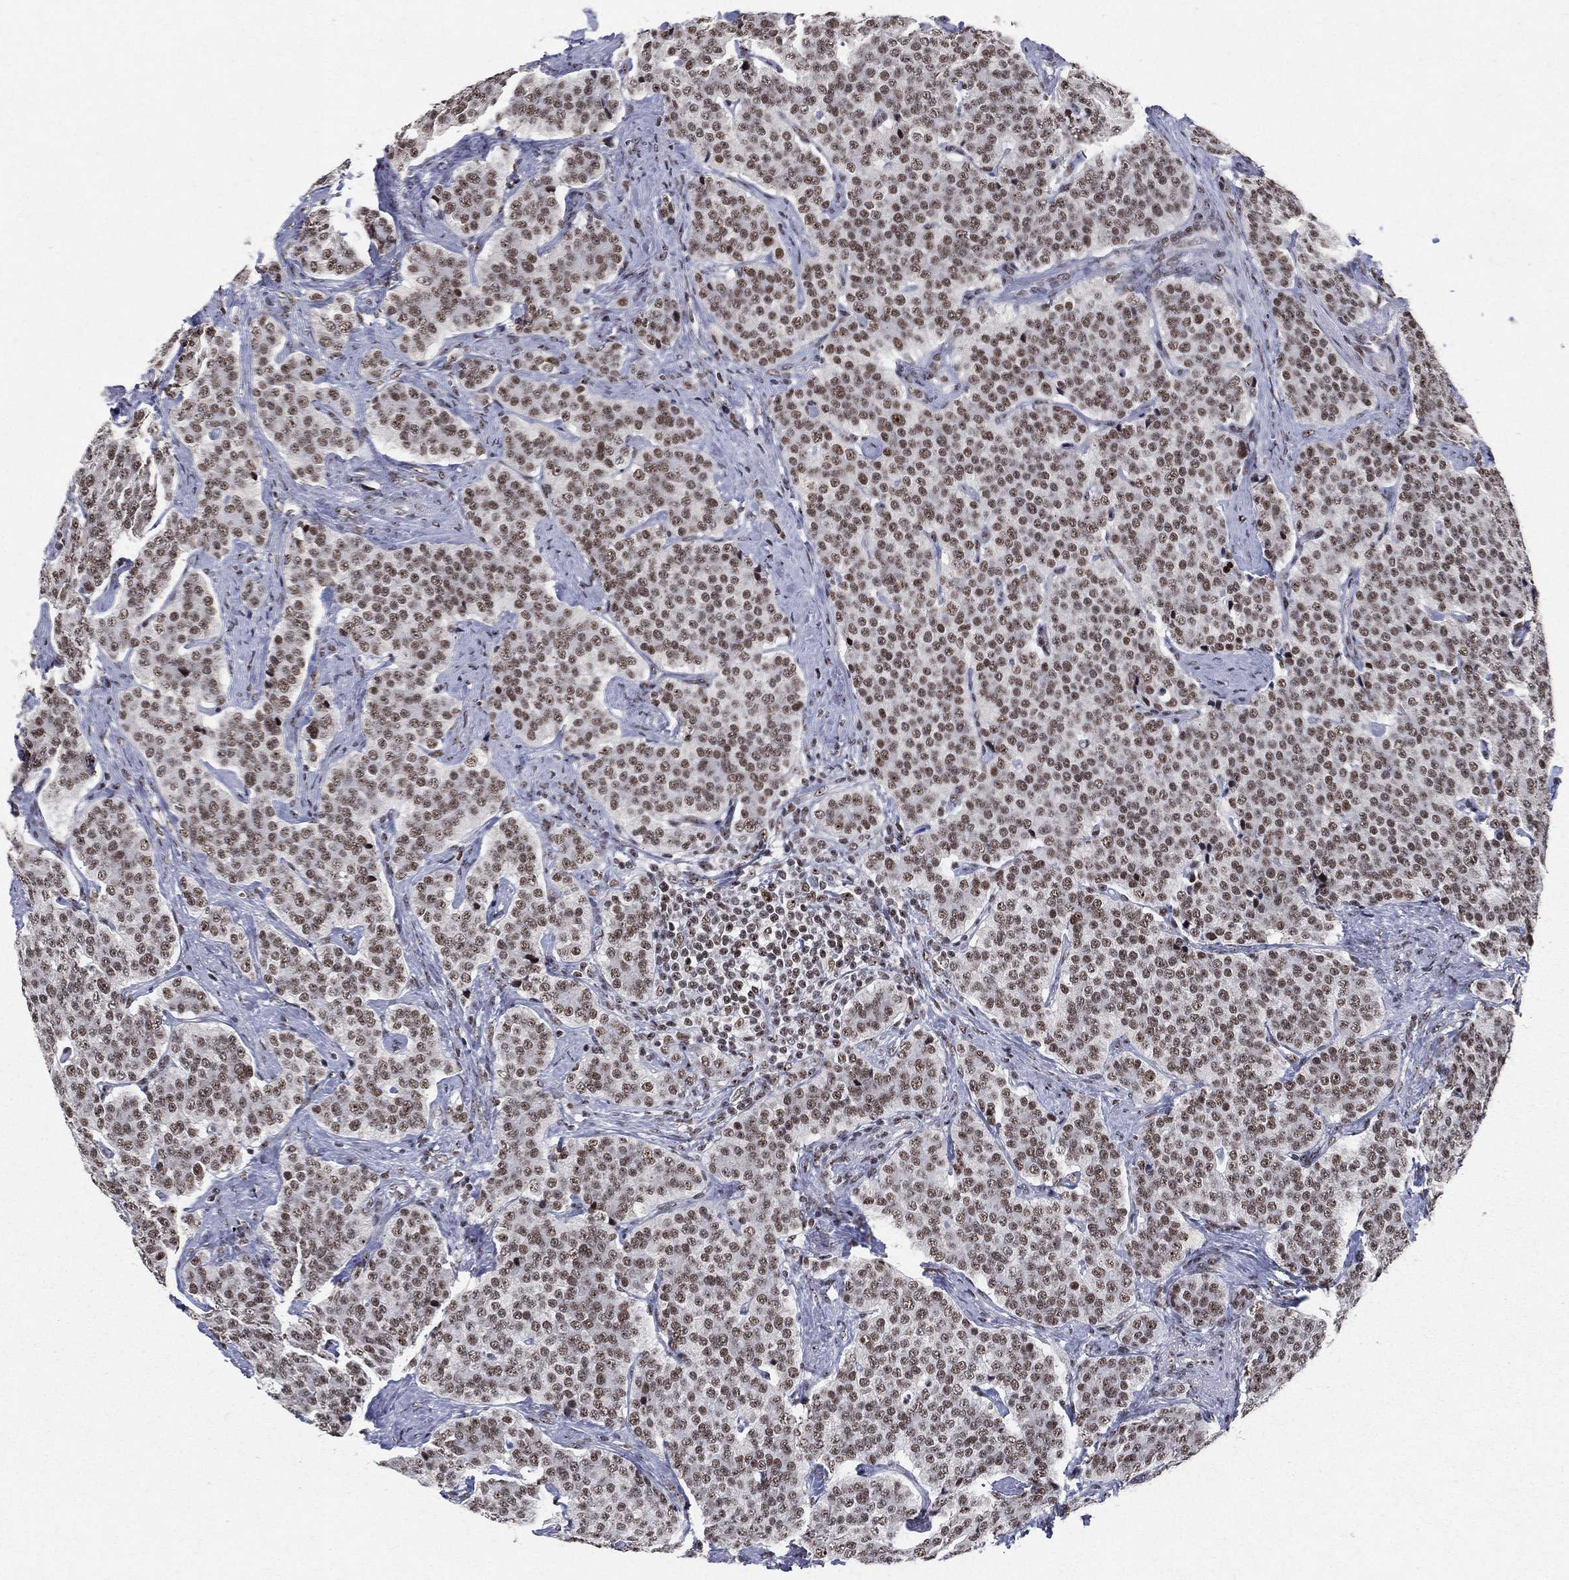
{"staining": {"intensity": "moderate", "quantity": ">75%", "location": "nuclear"}, "tissue": "carcinoid", "cell_type": "Tumor cells", "image_type": "cancer", "snomed": [{"axis": "morphology", "description": "Carcinoid, malignant, NOS"}, {"axis": "topography", "description": "Small intestine"}], "caption": "This histopathology image reveals immunohistochemistry staining of carcinoid (malignant), with medium moderate nuclear positivity in approximately >75% of tumor cells.", "gene": "DDX27", "patient": {"sex": "female", "age": 58}}